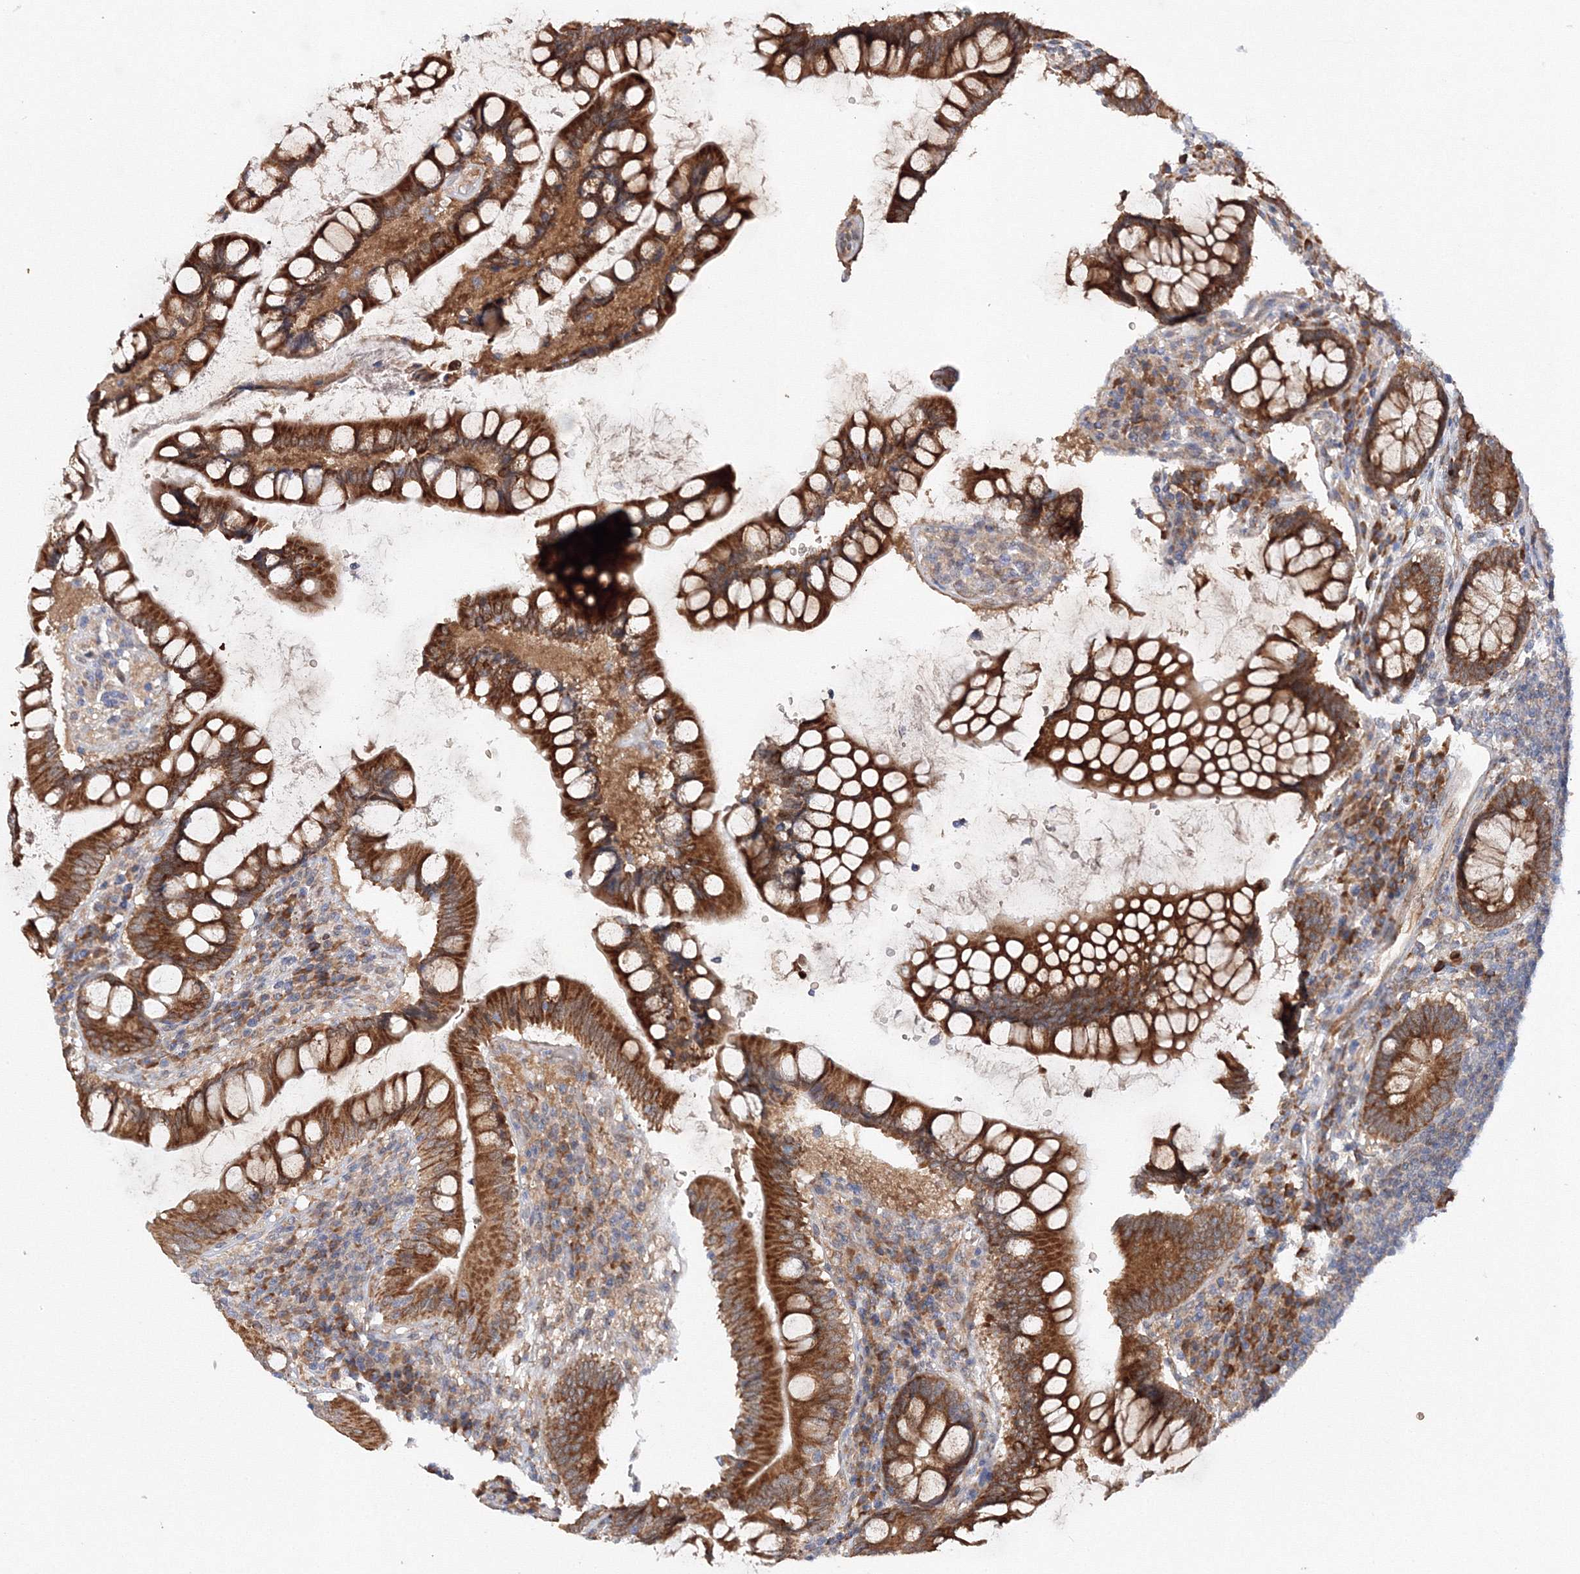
{"staining": {"intensity": "weak", "quantity": ">75%", "location": "cytoplasmic/membranous"}, "tissue": "colon", "cell_type": "Endothelial cells", "image_type": "normal", "snomed": [{"axis": "morphology", "description": "Normal tissue, NOS"}, {"axis": "topography", "description": "Colon"}], "caption": "Immunohistochemistry (IHC) (DAB (3,3'-diaminobenzidine)) staining of normal human colon demonstrates weak cytoplasmic/membranous protein expression in approximately >75% of endothelial cells. The staining was performed using DAB, with brown indicating positive protein expression. Nuclei are stained blue with hematoxylin.", "gene": "DIS3L2", "patient": {"sex": "female", "age": 79}}